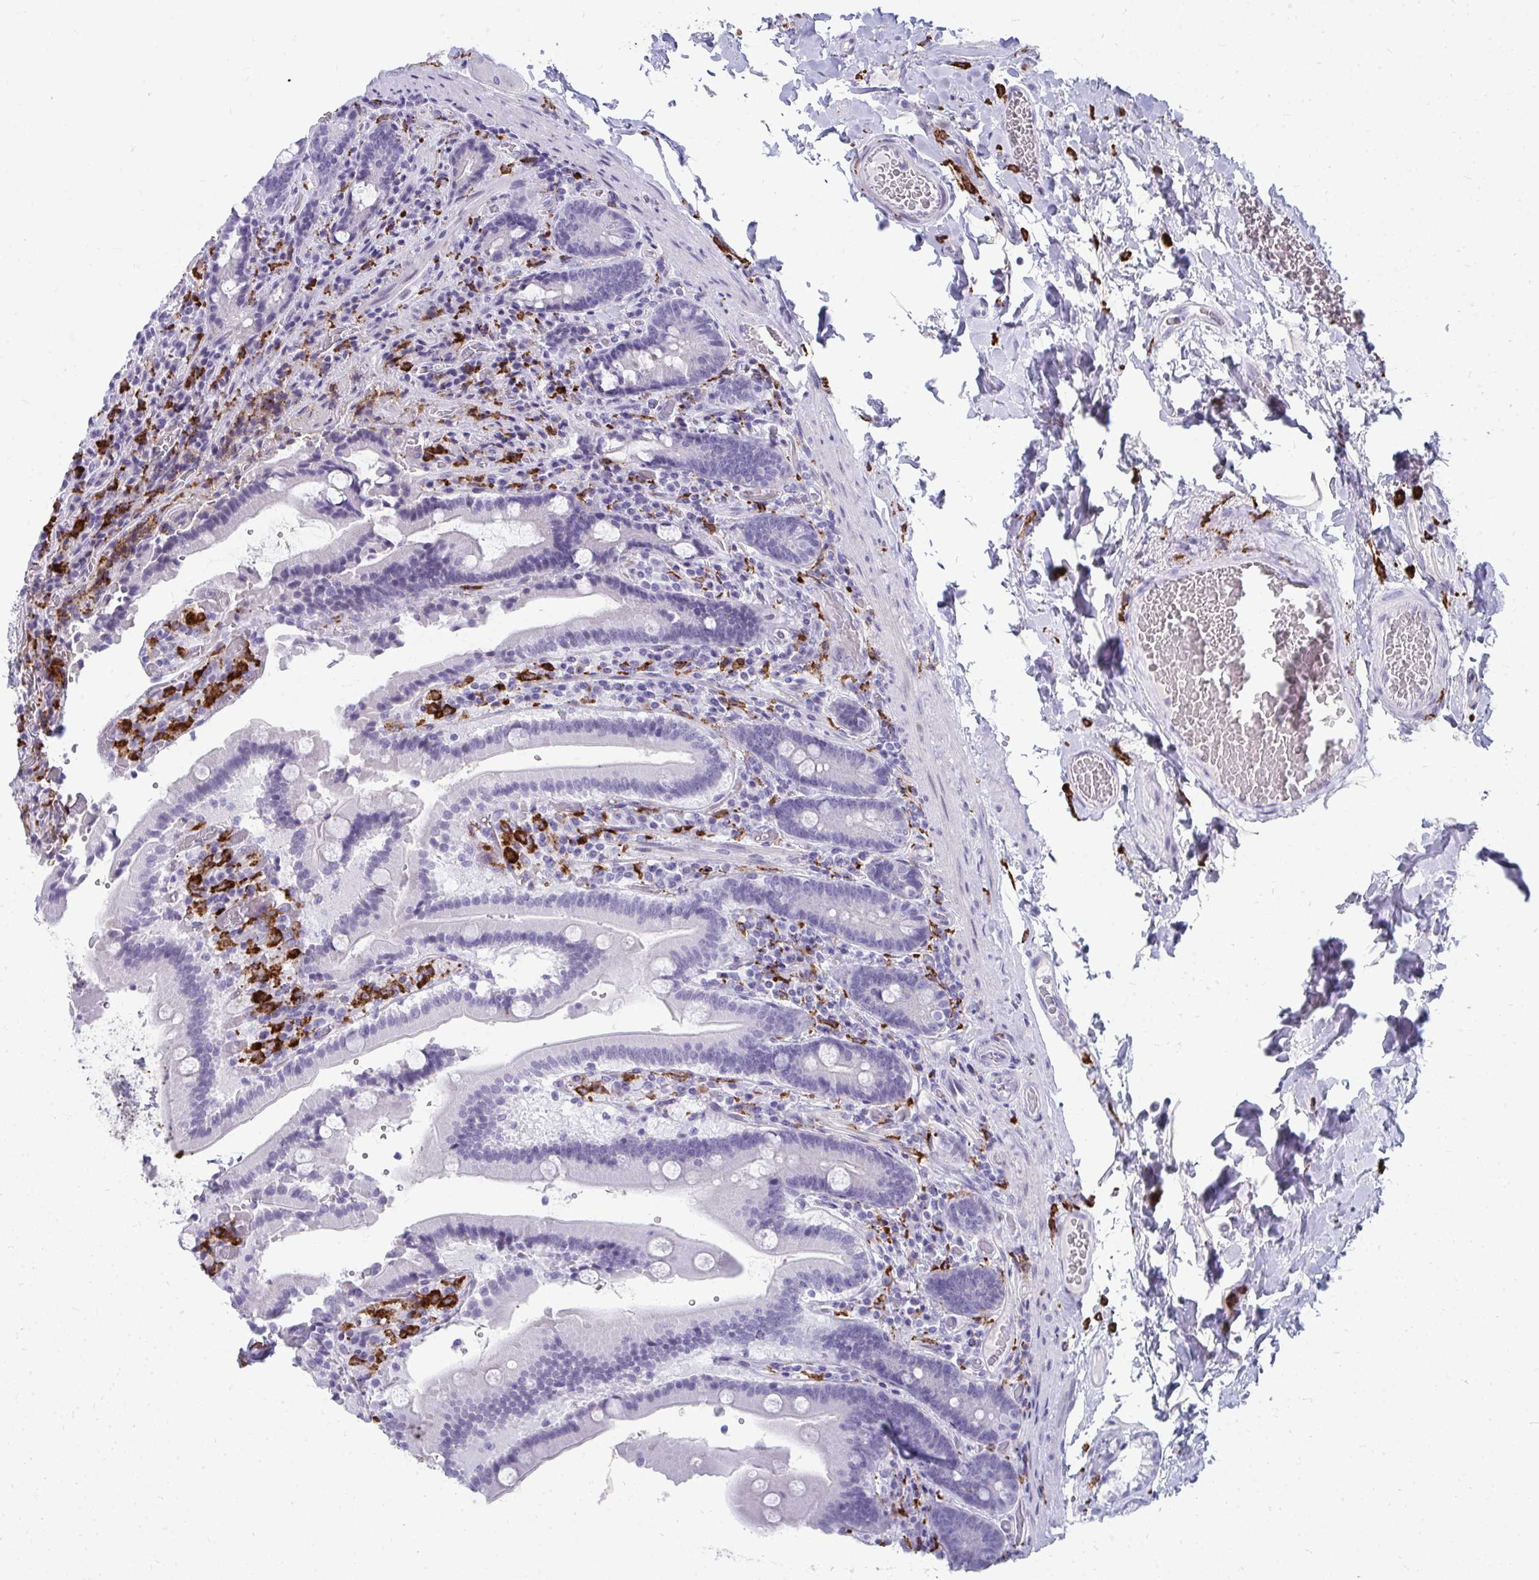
{"staining": {"intensity": "negative", "quantity": "none", "location": "none"}, "tissue": "duodenum", "cell_type": "Glandular cells", "image_type": "normal", "snomed": [{"axis": "morphology", "description": "Normal tissue, NOS"}, {"axis": "topography", "description": "Duodenum"}], "caption": "This is an immunohistochemistry (IHC) histopathology image of unremarkable human duodenum. There is no expression in glandular cells.", "gene": "CD163", "patient": {"sex": "female", "age": 62}}